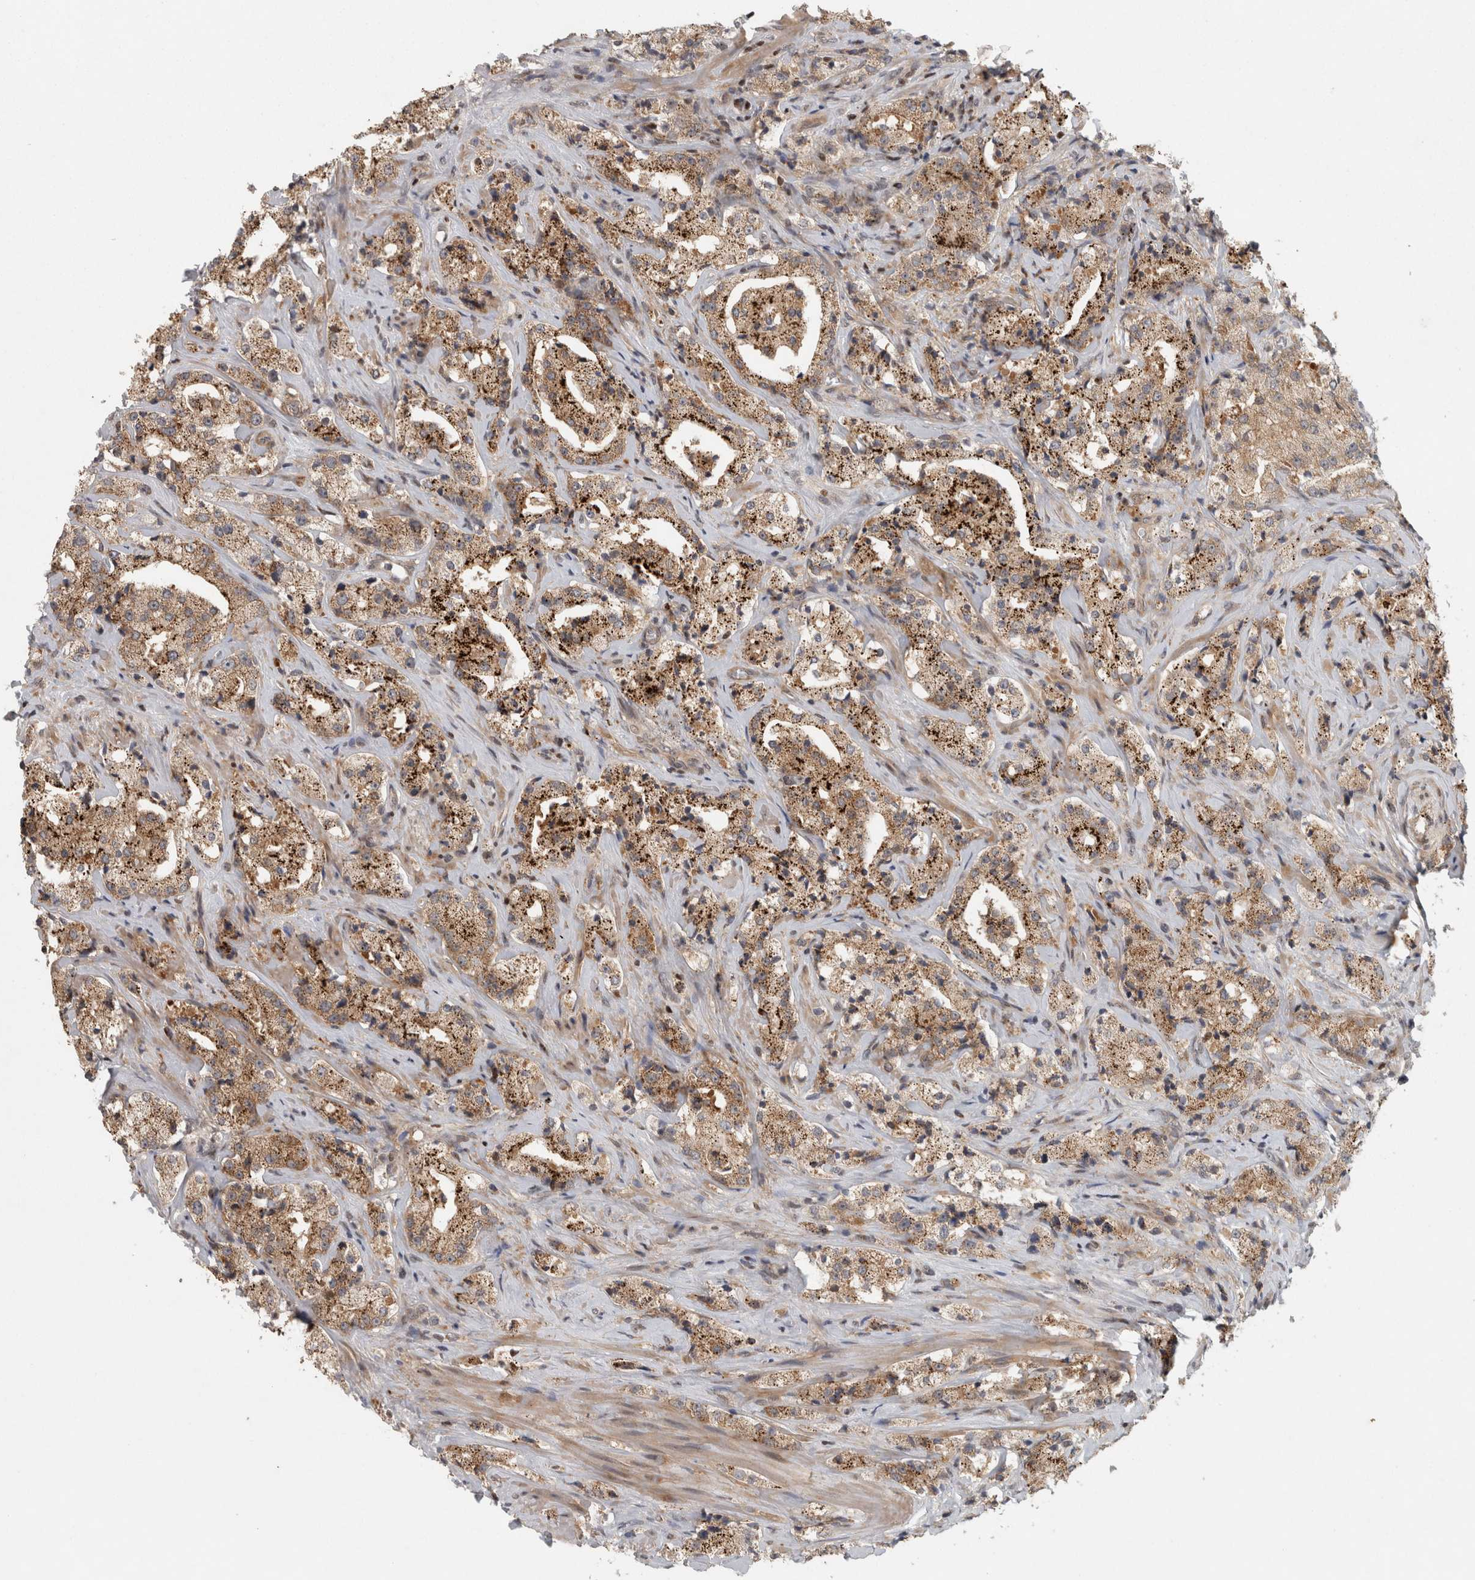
{"staining": {"intensity": "moderate", "quantity": ">75%", "location": "cytoplasmic/membranous"}, "tissue": "prostate cancer", "cell_type": "Tumor cells", "image_type": "cancer", "snomed": [{"axis": "morphology", "description": "Adenocarcinoma, High grade"}, {"axis": "topography", "description": "Prostate"}], "caption": "Immunohistochemistry (IHC) of human prostate cancer (adenocarcinoma (high-grade)) reveals medium levels of moderate cytoplasmic/membranous positivity in approximately >75% of tumor cells.", "gene": "KDM8", "patient": {"sex": "male", "age": 63}}